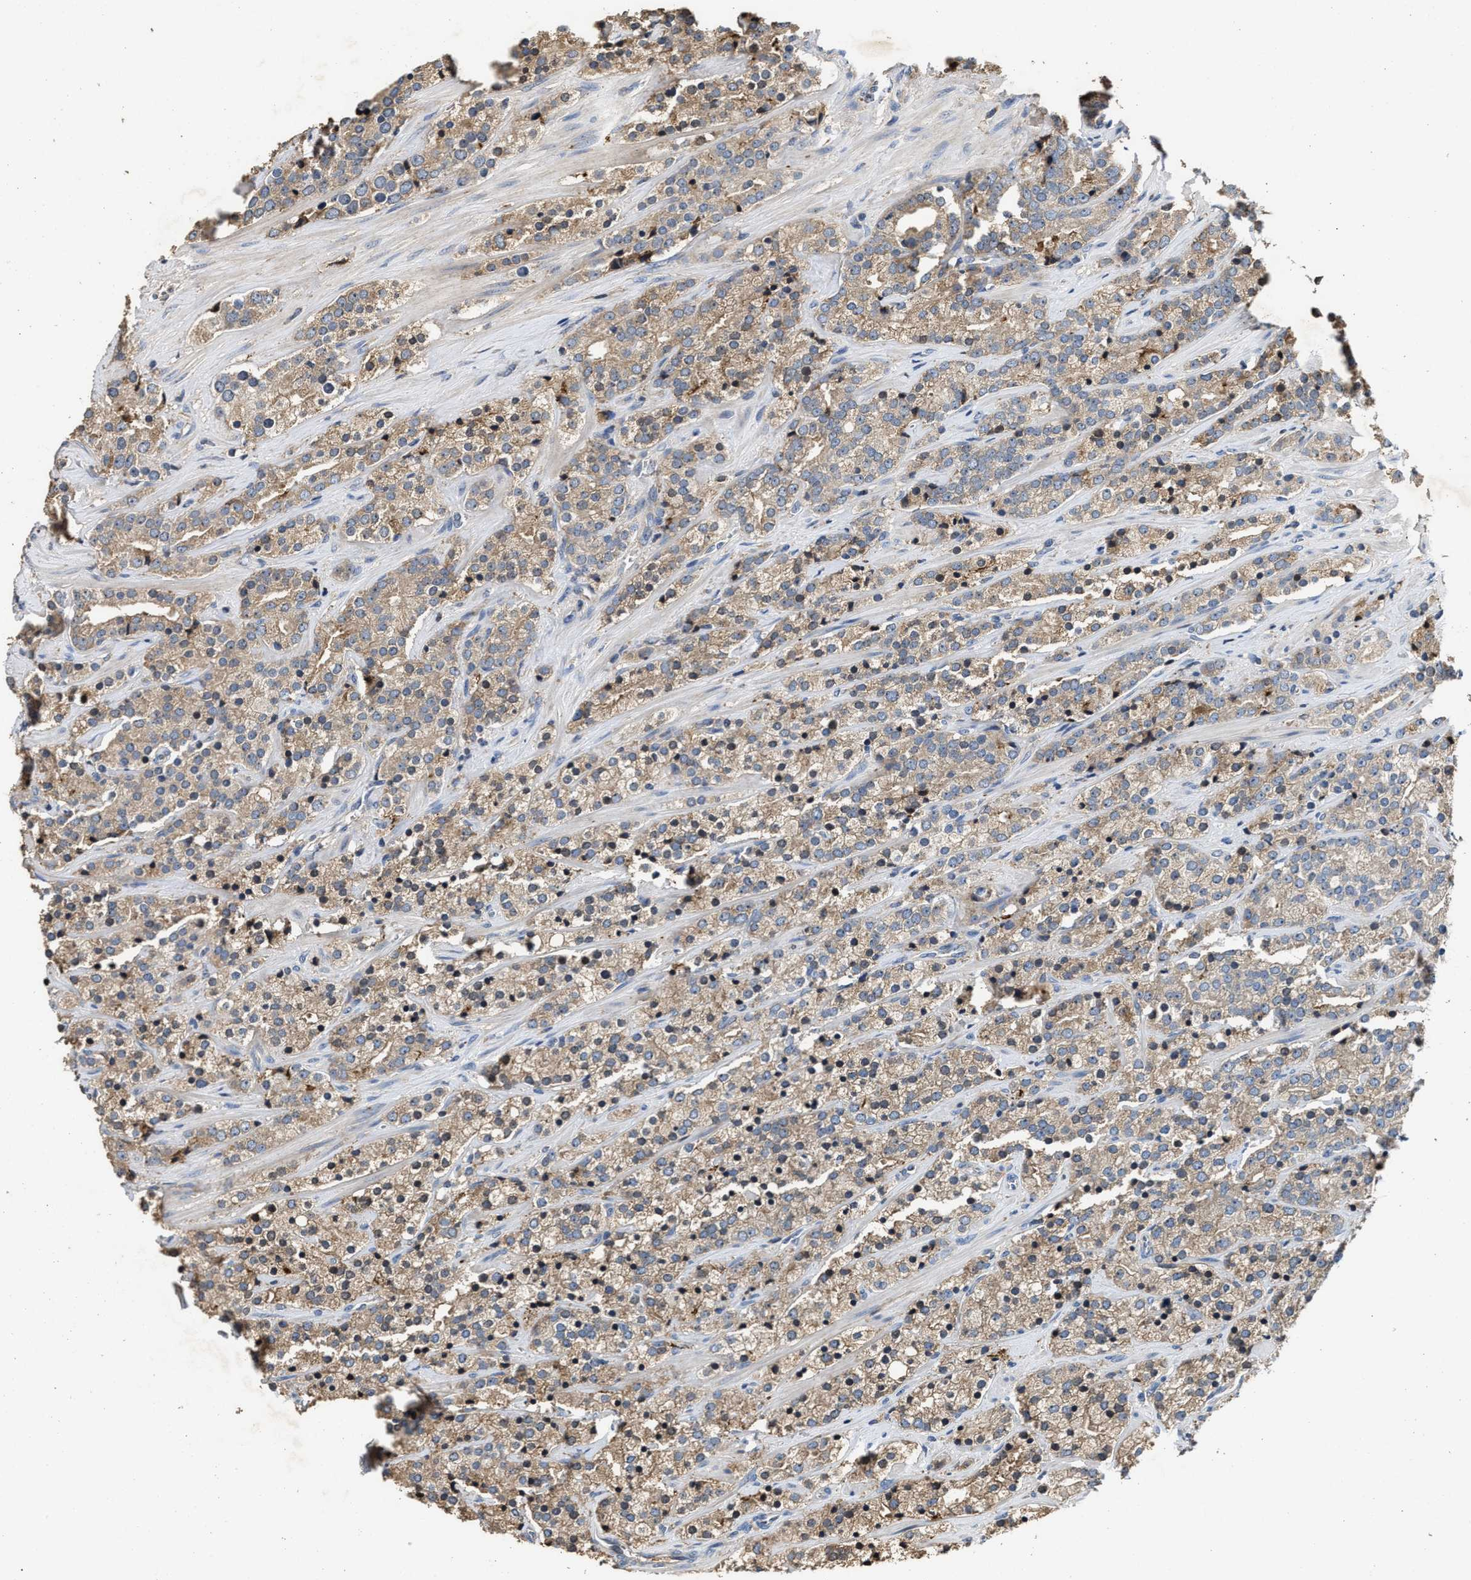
{"staining": {"intensity": "weak", "quantity": ">75%", "location": "cytoplasmic/membranous"}, "tissue": "prostate cancer", "cell_type": "Tumor cells", "image_type": "cancer", "snomed": [{"axis": "morphology", "description": "Adenocarcinoma, High grade"}, {"axis": "topography", "description": "Prostate"}], "caption": "Protein staining by immunohistochemistry displays weak cytoplasmic/membranous positivity in approximately >75% of tumor cells in prostate high-grade adenocarcinoma. The protein of interest is stained brown, and the nuclei are stained in blue (DAB IHC with brightfield microscopy, high magnification).", "gene": "C3", "patient": {"sex": "male", "age": 71}}